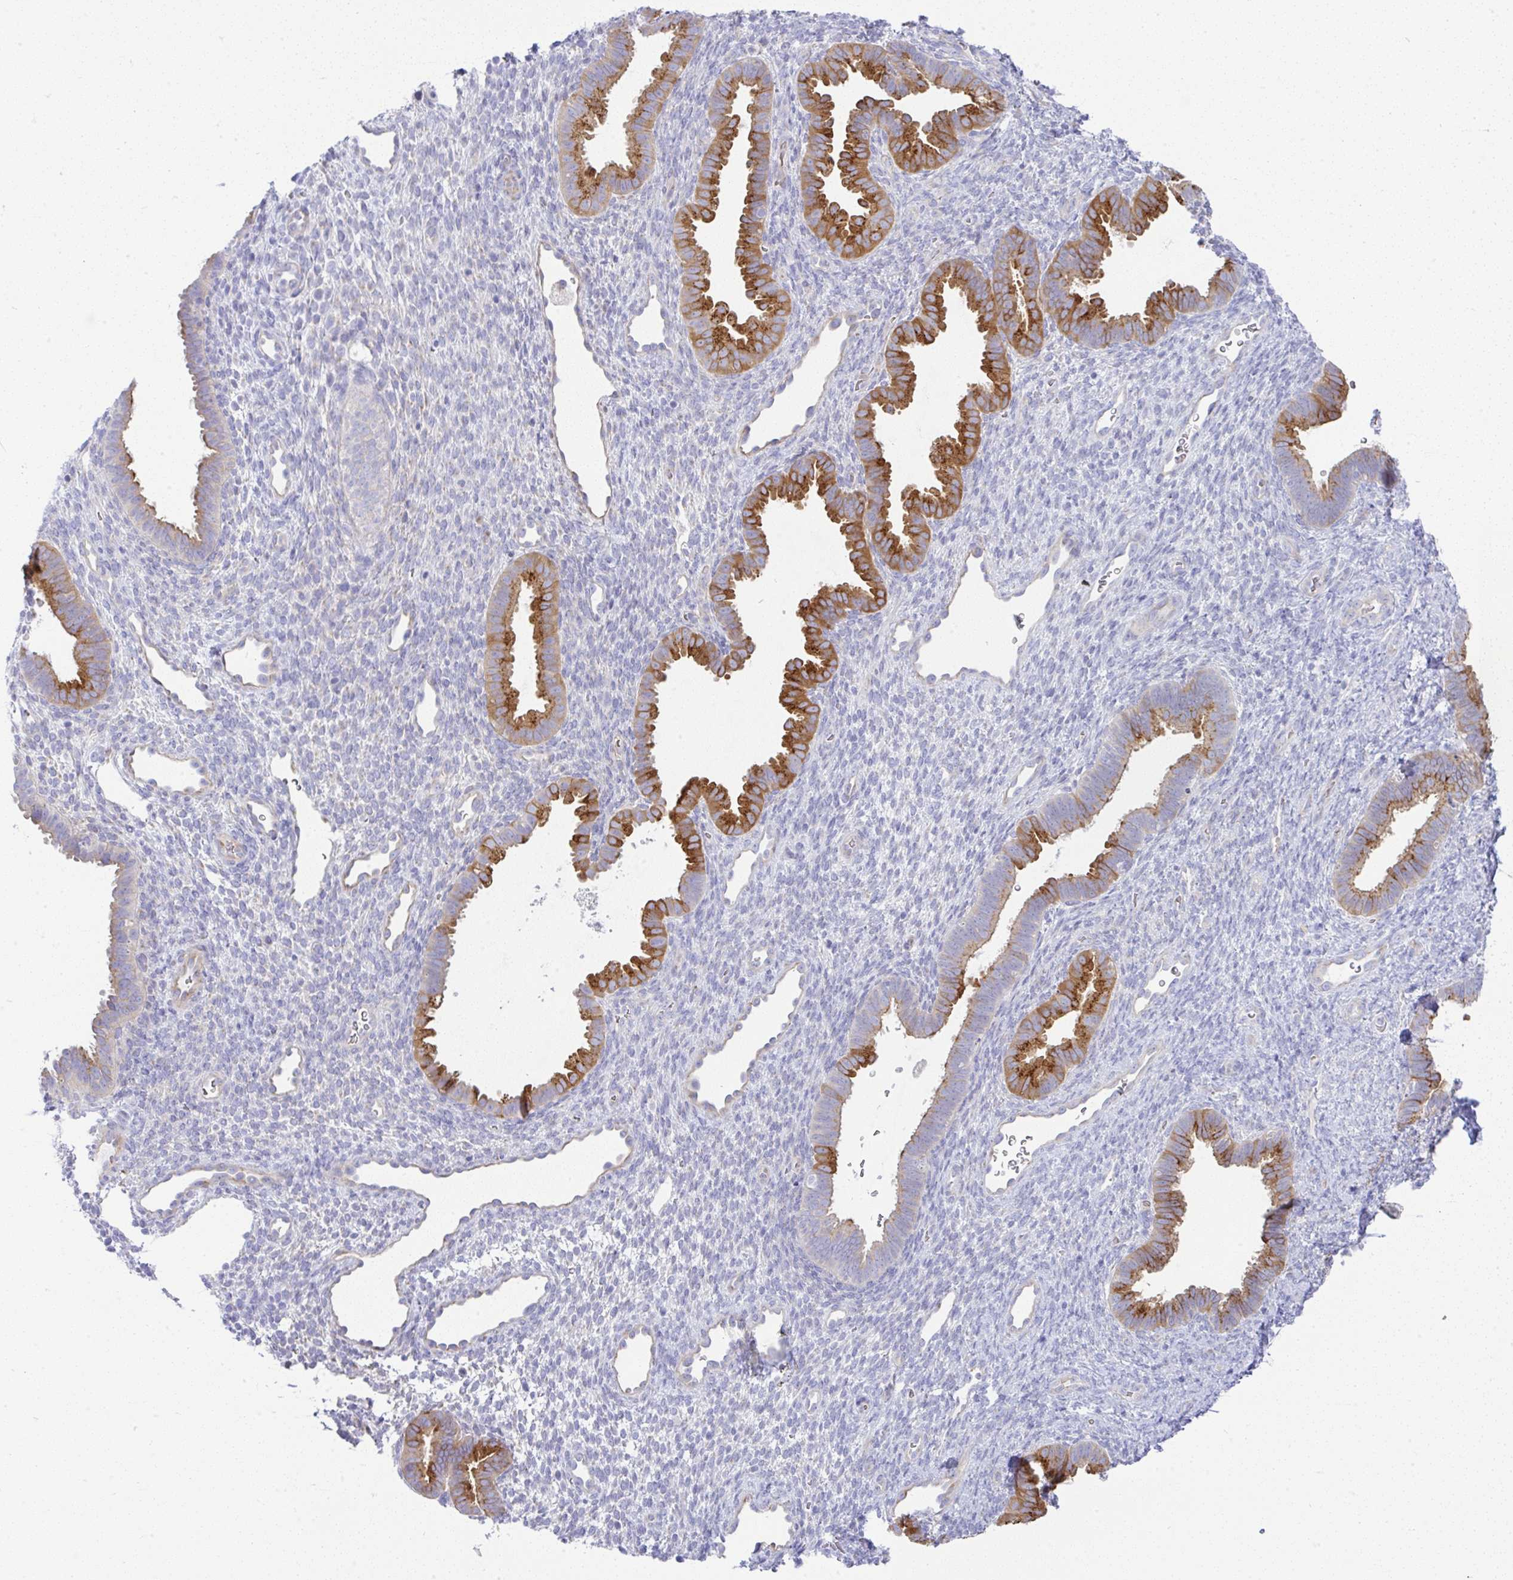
{"staining": {"intensity": "negative", "quantity": "none", "location": "none"}, "tissue": "endometrium", "cell_type": "Cells in endometrial stroma", "image_type": "normal", "snomed": [{"axis": "morphology", "description": "Normal tissue, NOS"}, {"axis": "topography", "description": "Endometrium"}], "caption": "A photomicrograph of endometrium stained for a protein reveals no brown staining in cells in endometrial stroma.", "gene": "FAM177A1", "patient": {"sex": "female", "age": 34}}